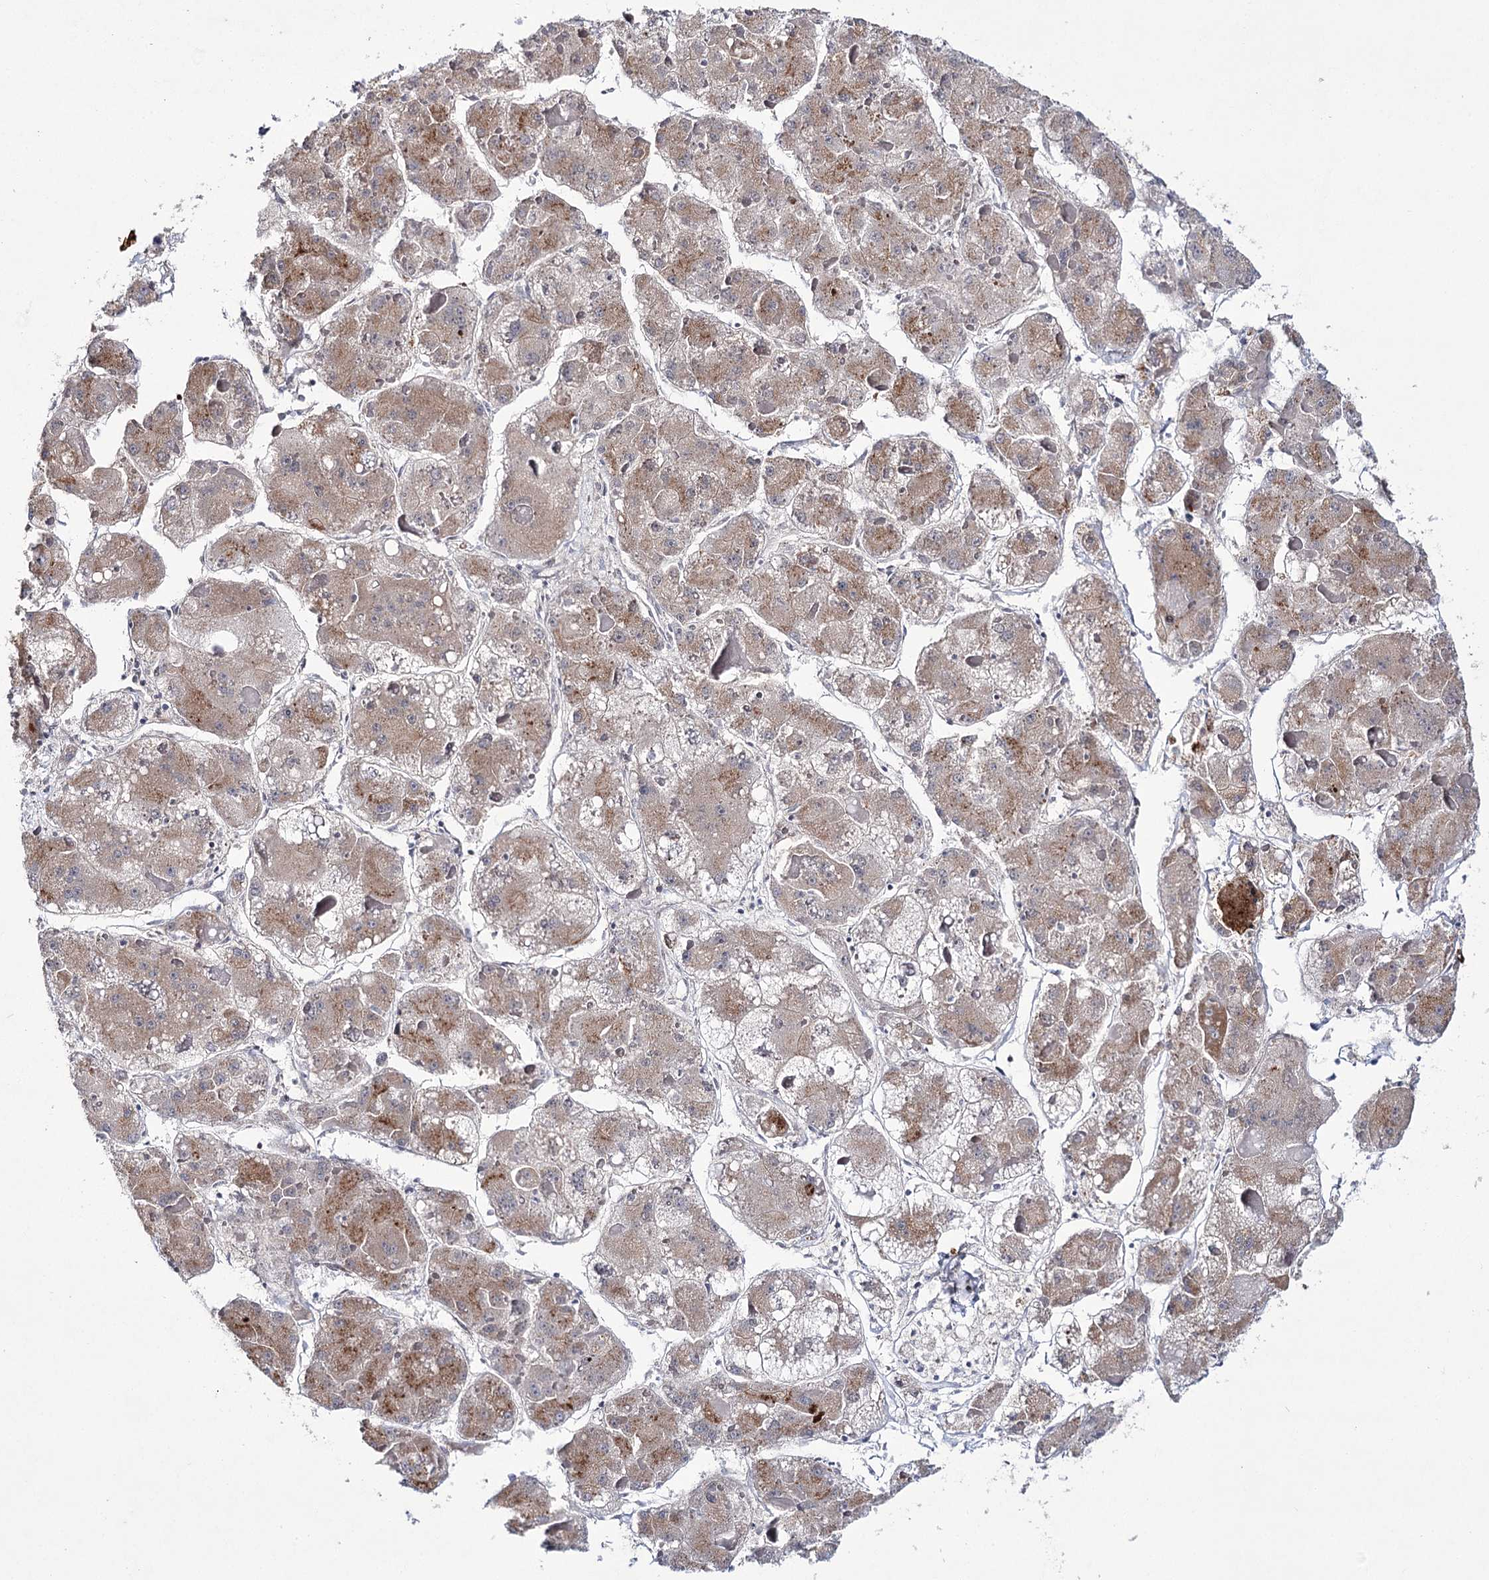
{"staining": {"intensity": "weak", "quantity": "25%-75%", "location": "cytoplasmic/membranous"}, "tissue": "liver cancer", "cell_type": "Tumor cells", "image_type": "cancer", "snomed": [{"axis": "morphology", "description": "Carcinoma, Hepatocellular, NOS"}, {"axis": "topography", "description": "Liver"}], "caption": "Immunohistochemical staining of human liver cancer exhibits weak cytoplasmic/membranous protein staining in approximately 25%-75% of tumor cells. Nuclei are stained in blue.", "gene": "VWA2", "patient": {"sex": "female", "age": 73}}